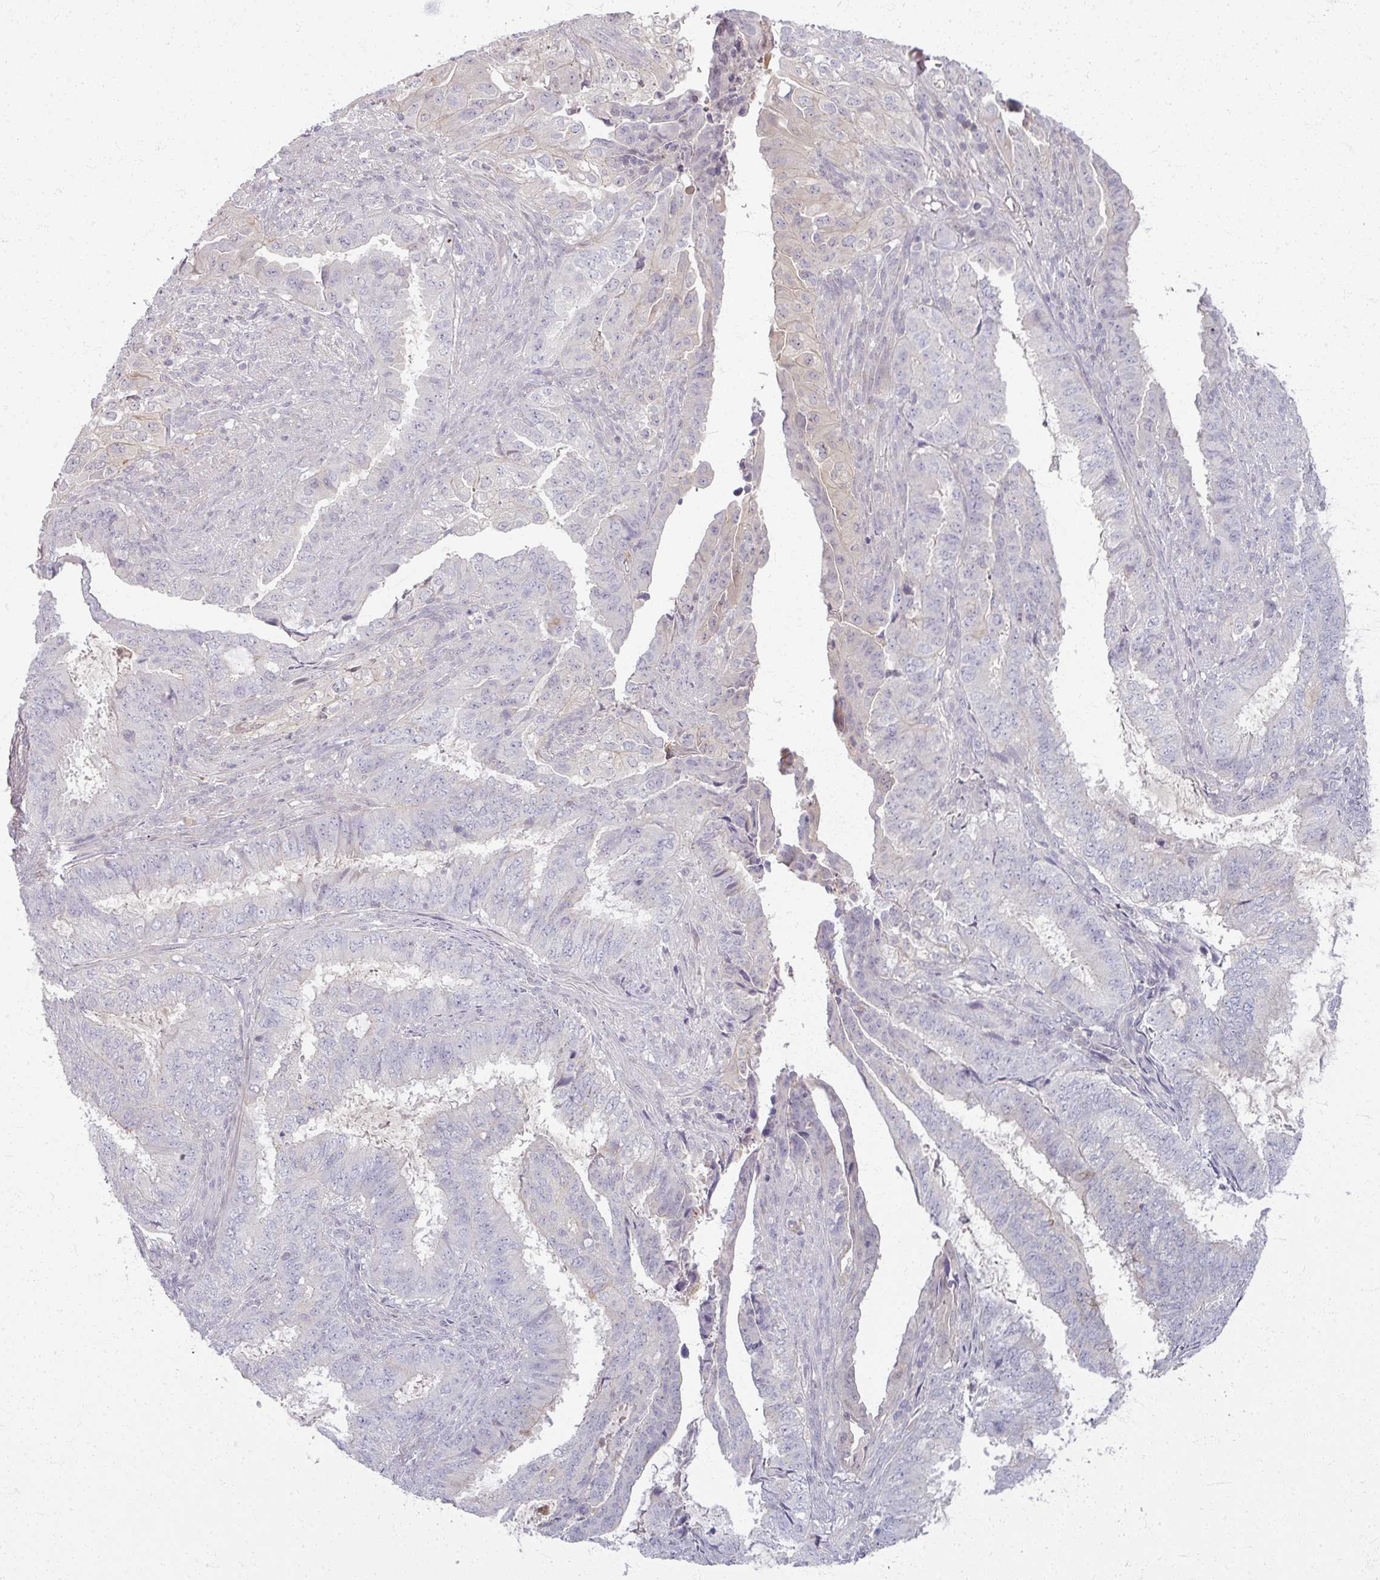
{"staining": {"intensity": "negative", "quantity": "none", "location": "none"}, "tissue": "endometrial cancer", "cell_type": "Tumor cells", "image_type": "cancer", "snomed": [{"axis": "morphology", "description": "Adenocarcinoma, NOS"}, {"axis": "topography", "description": "Endometrium"}], "caption": "Tumor cells are negative for protein expression in human adenocarcinoma (endometrial).", "gene": "TTLL7", "patient": {"sex": "female", "age": 51}}